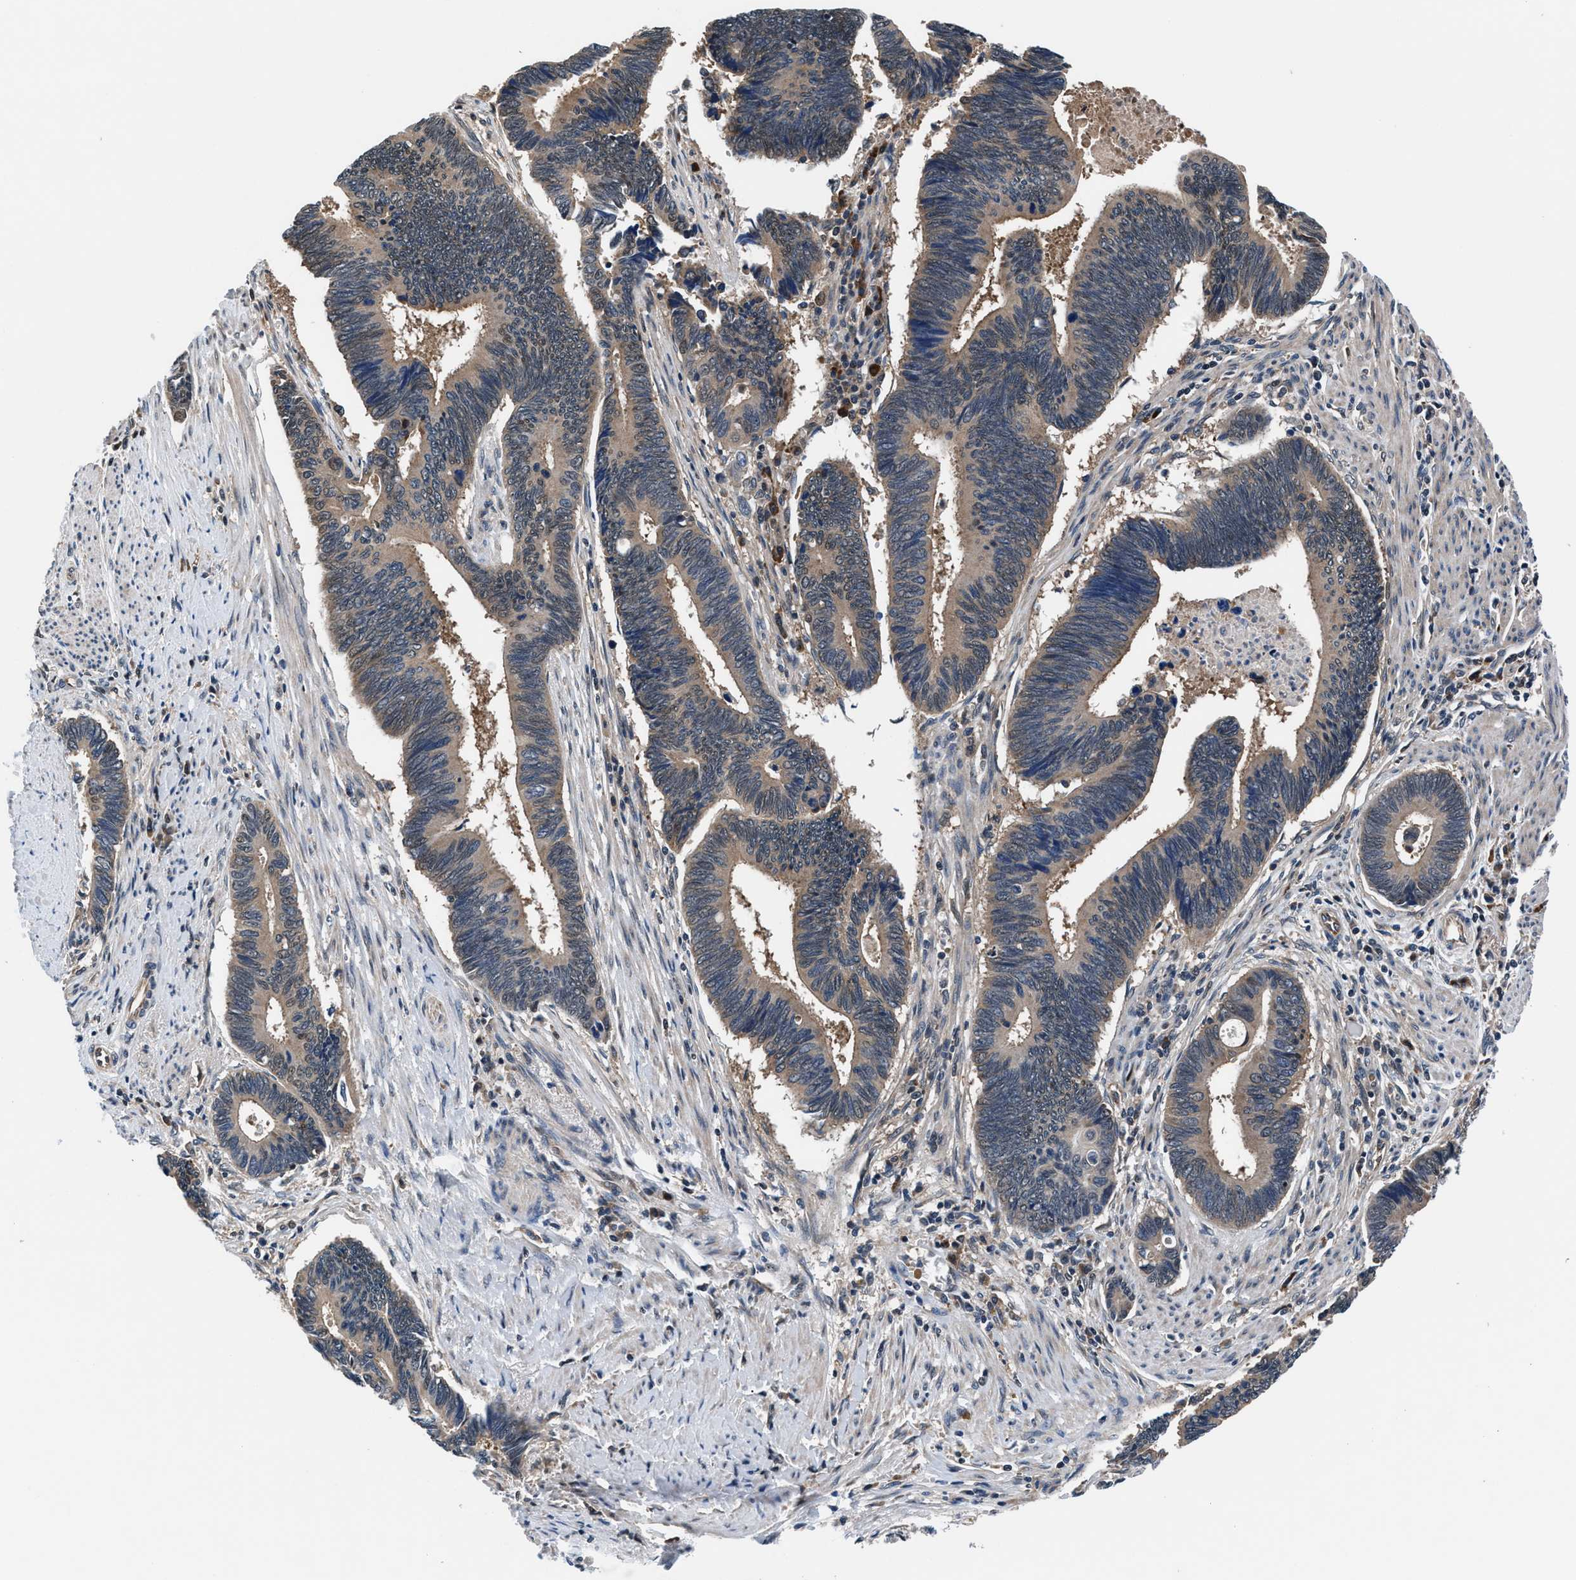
{"staining": {"intensity": "weak", "quantity": ">75%", "location": "cytoplasmic/membranous"}, "tissue": "pancreatic cancer", "cell_type": "Tumor cells", "image_type": "cancer", "snomed": [{"axis": "morphology", "description": "Adenocarcinoma, NOS"}, {"axis": "topography", "description": "Pancreas"}], "caption": "About >75% of tumor cells in human pancreatic cancer exhibit weak cytoplasmic/membranous protein staining as visualized by brown immunohistochemical staining.", "gene": "PRPSAP2", "patient": {"sex": "female", "age": 70}}